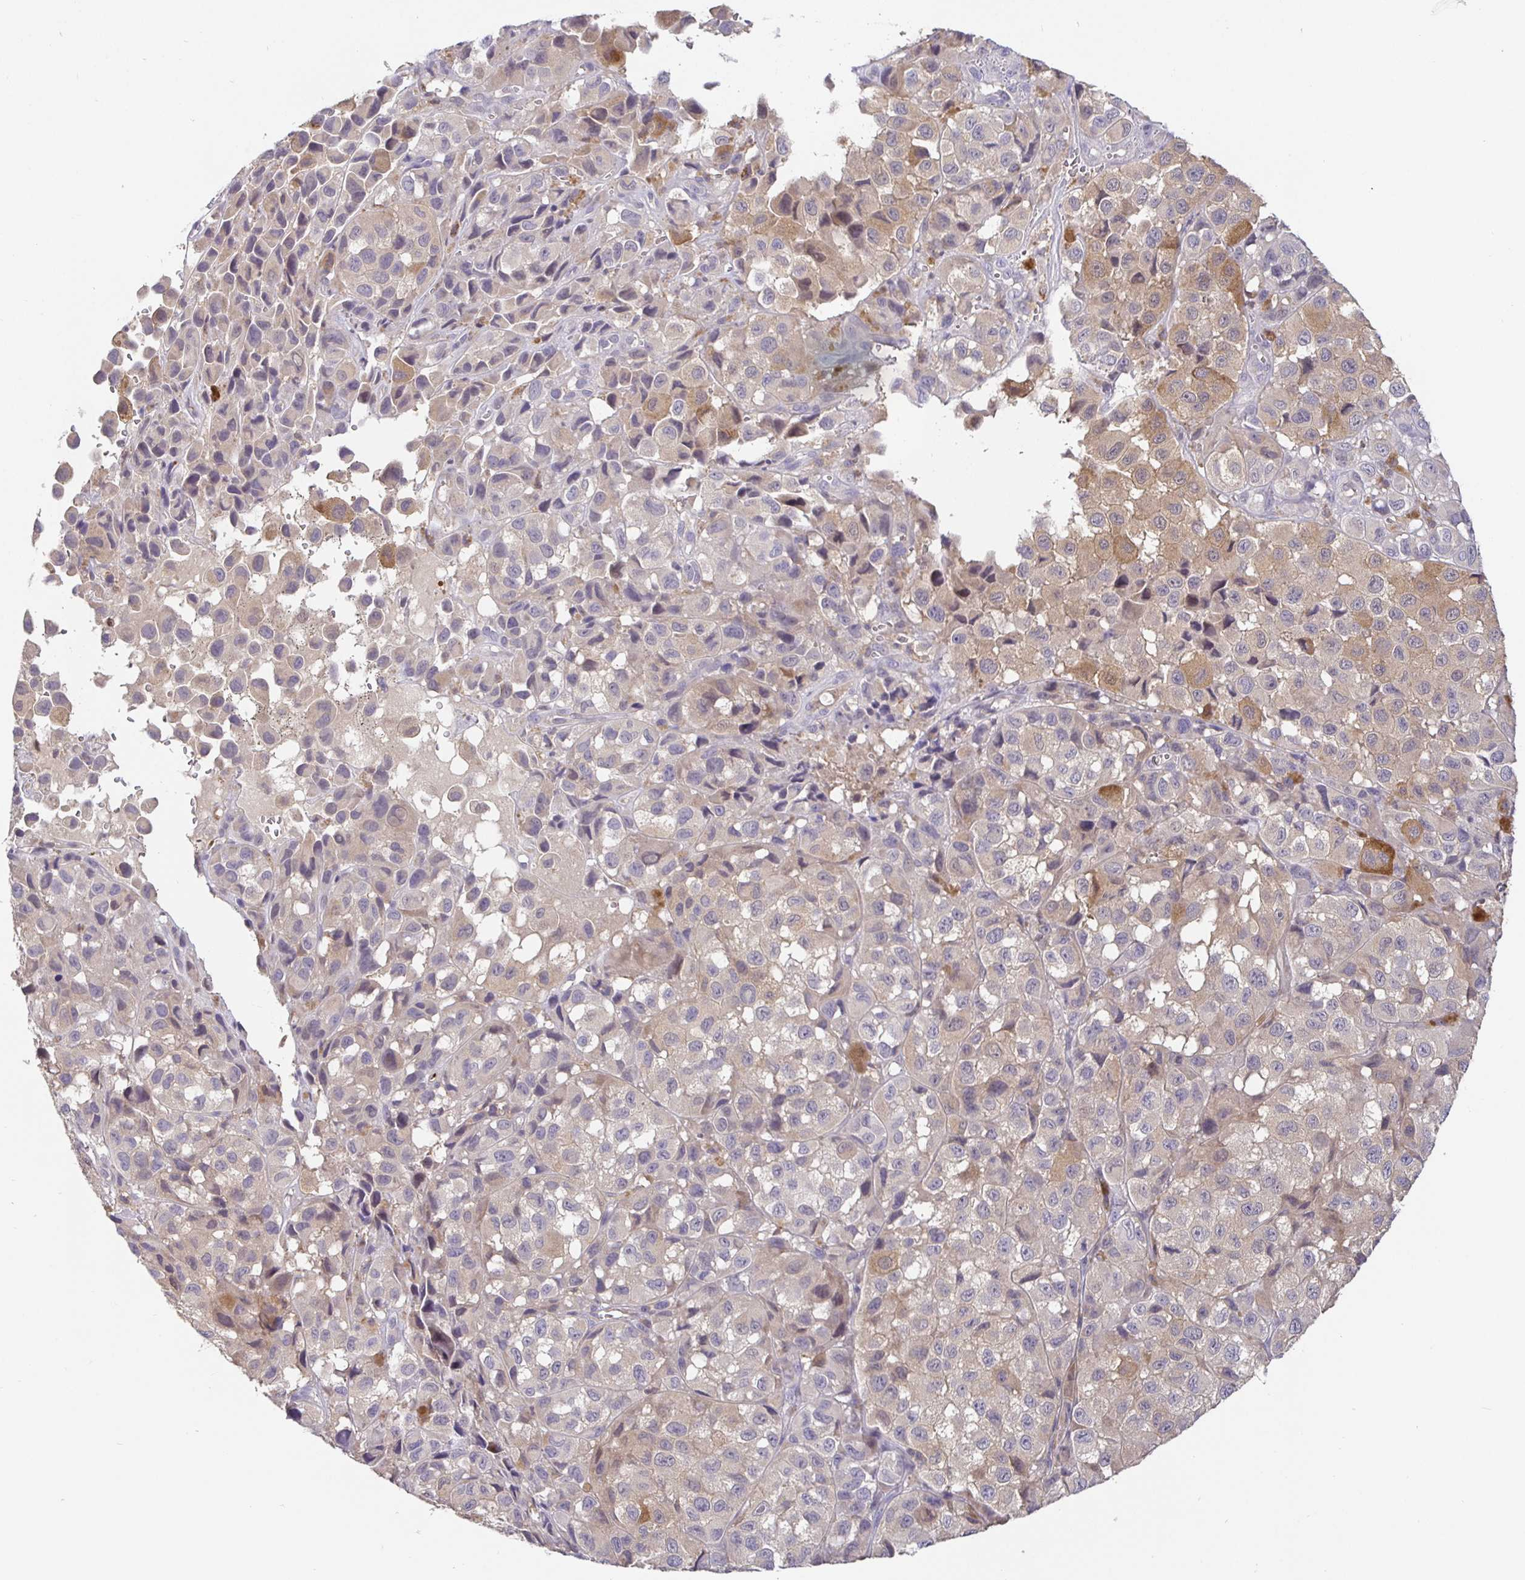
{"staining": {"intensity": "moderate", "quantity": "<25%", "location": "cytoplasmic/membranous"}, "tissue": "melanoma", "cell_type": "Tumor cells", "image_type": "cancer", "snomed": [{"axis": "morphology", "description": "Malignant melanoma, NOS"}, {"axis": "topography", "description": "Skin"}], "caption": "IHC histopathology image of neoplastic tissue: human melanoma stained using IHC exhibits low levels of moderate protein expression localized specifically in the cytoplasmic/membranous of tumor cells, appearing as a cytoplasmic/membranous brown color.", "gene": "SATB1", "patient": {"sex": "male", "age": 93}}